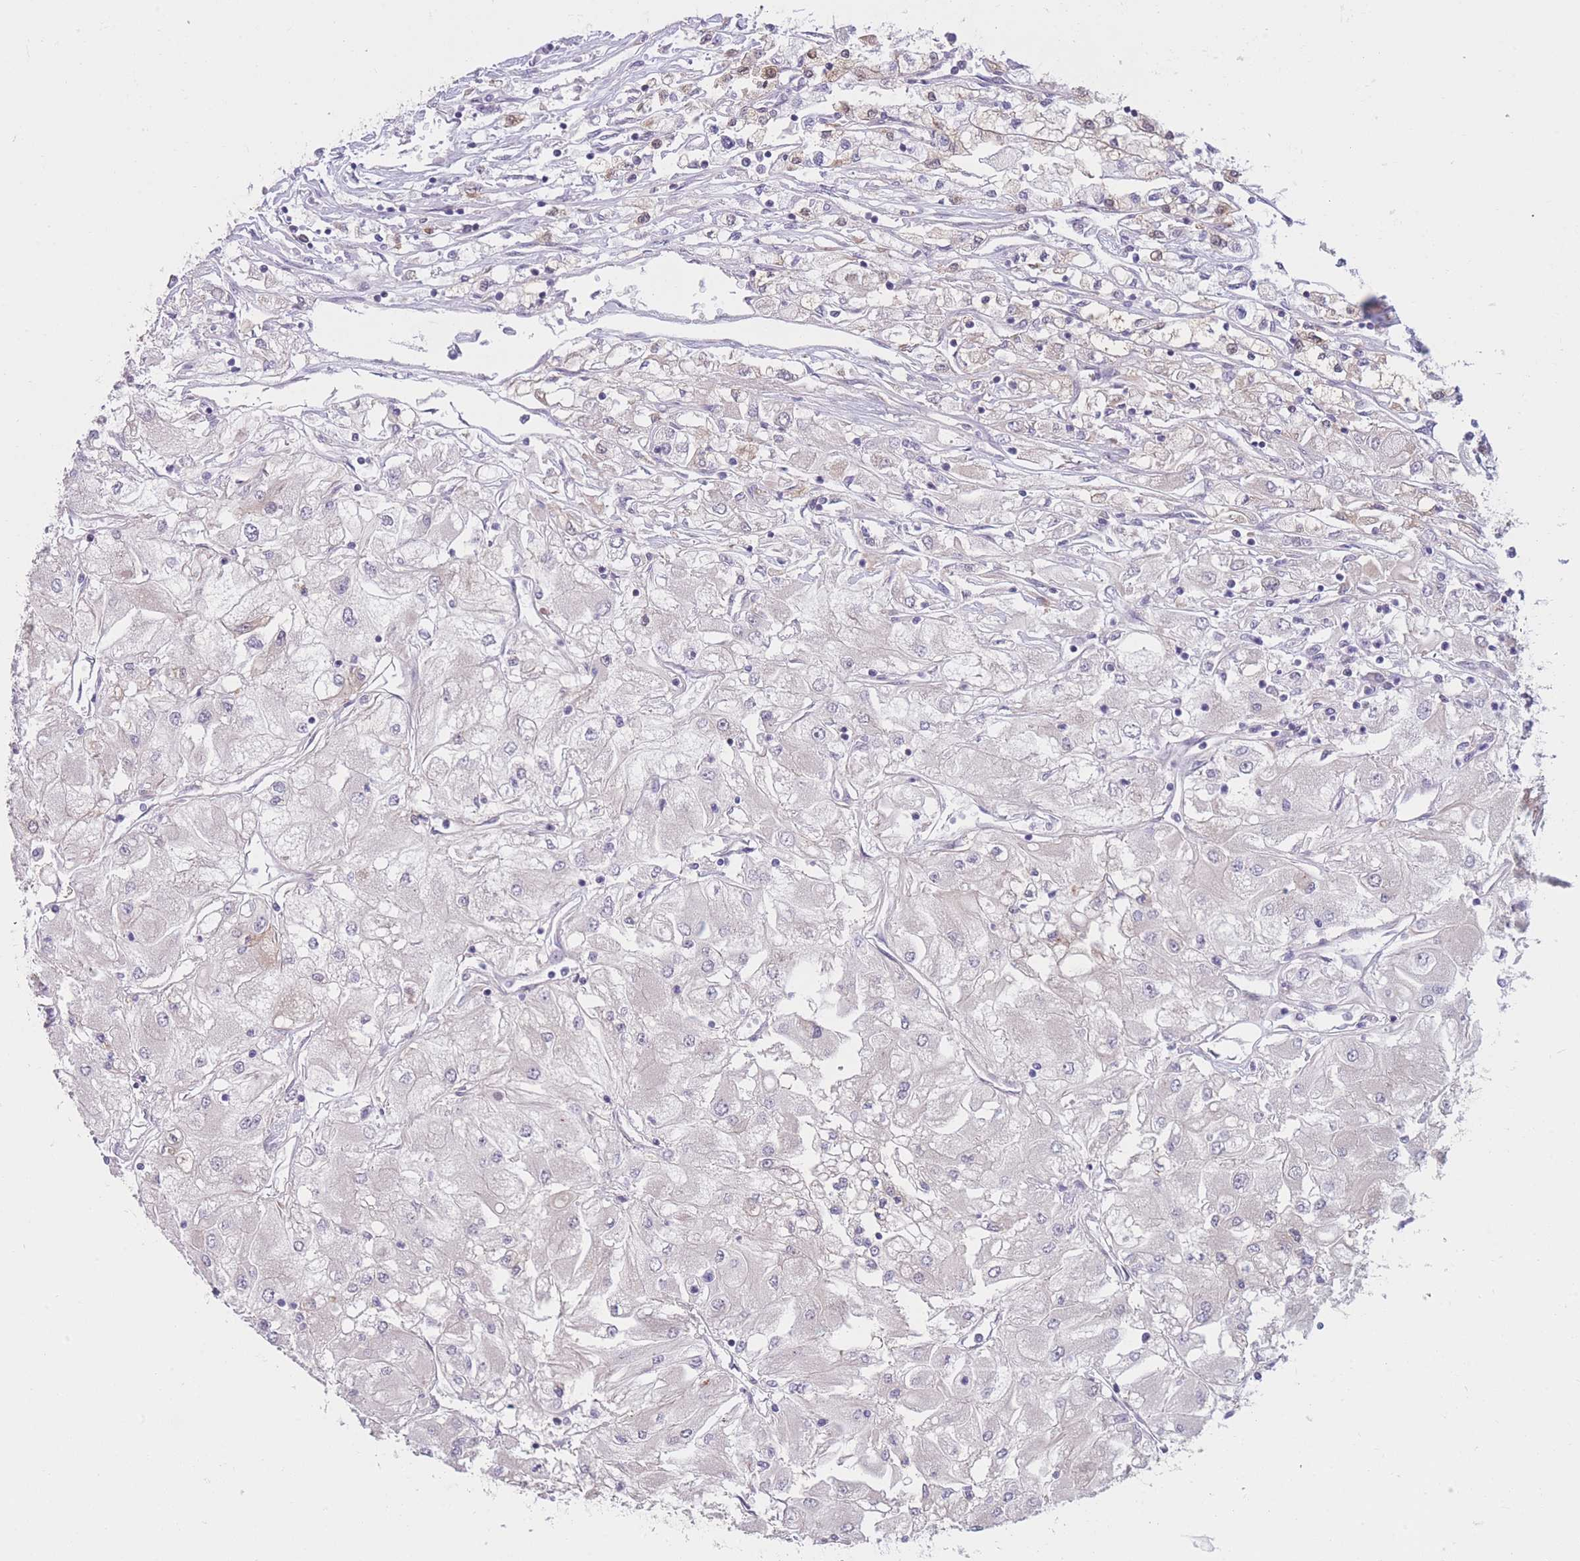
{"staining": {"intensity": "negative", "quantity": "none", "location": "none"}, "tissue": "renal cancer", "cell_type": "Tumor cells", "image_type": "cancer", "snomed": [{"axis": "morphology", "description": "Adenocarcinoma, NOS"}, {"axis": "topography", "description": "Kidney"}], "caption": "Protein analysis of renal cancer (adenocarcinoma) reveals no significant expression in tumor cells. Brightfield microscopy of immunohistochemistry (IHC) stained with DAB (brown) and hematoxylin (blue), captured at high magnification.", "gene": "COL27A1", "patient": {"sex": "male", "age": 80}}